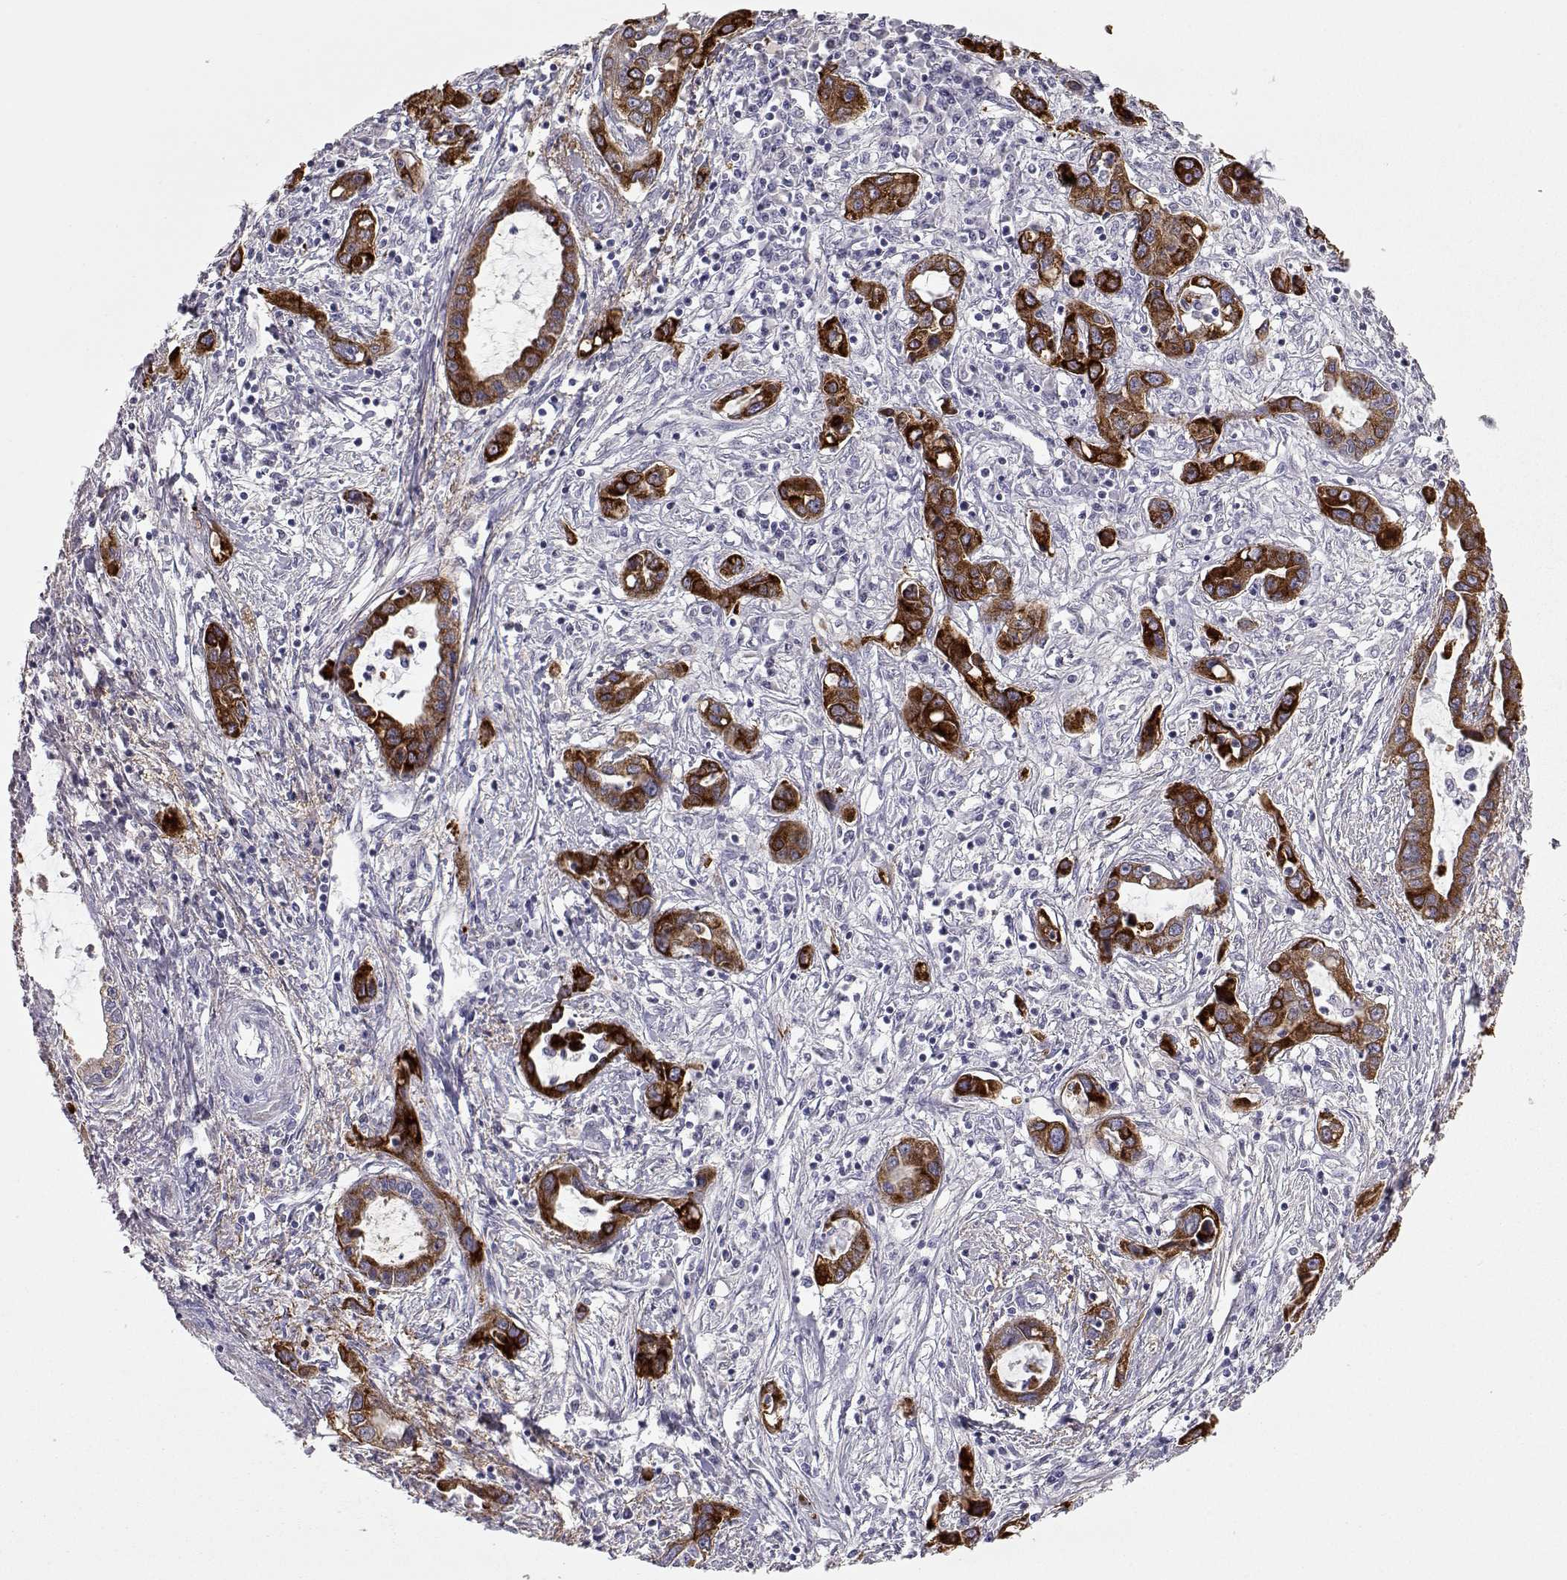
{"staining": {"intensity": "strong", "quantity": ">75%", "location": "cytoplasmic/membranous"}, "tissue": "liver cancer", "cell_type": "Tumor cells", "image_type": "cancer", "snomed": [{"axis": "morphology", "description": "Cholangiocarcinoma"}, {"axis": "topography", "description": "Liver"}], "caption": "Liver cholangiocarcinoma tissue shows strong cytoplasmic/membranous positivity in about >75% of tumor cells, visualized by immunohistochemistry.", "gene": "LAMB3", "patient": {"sex": "male", "age": 58}}